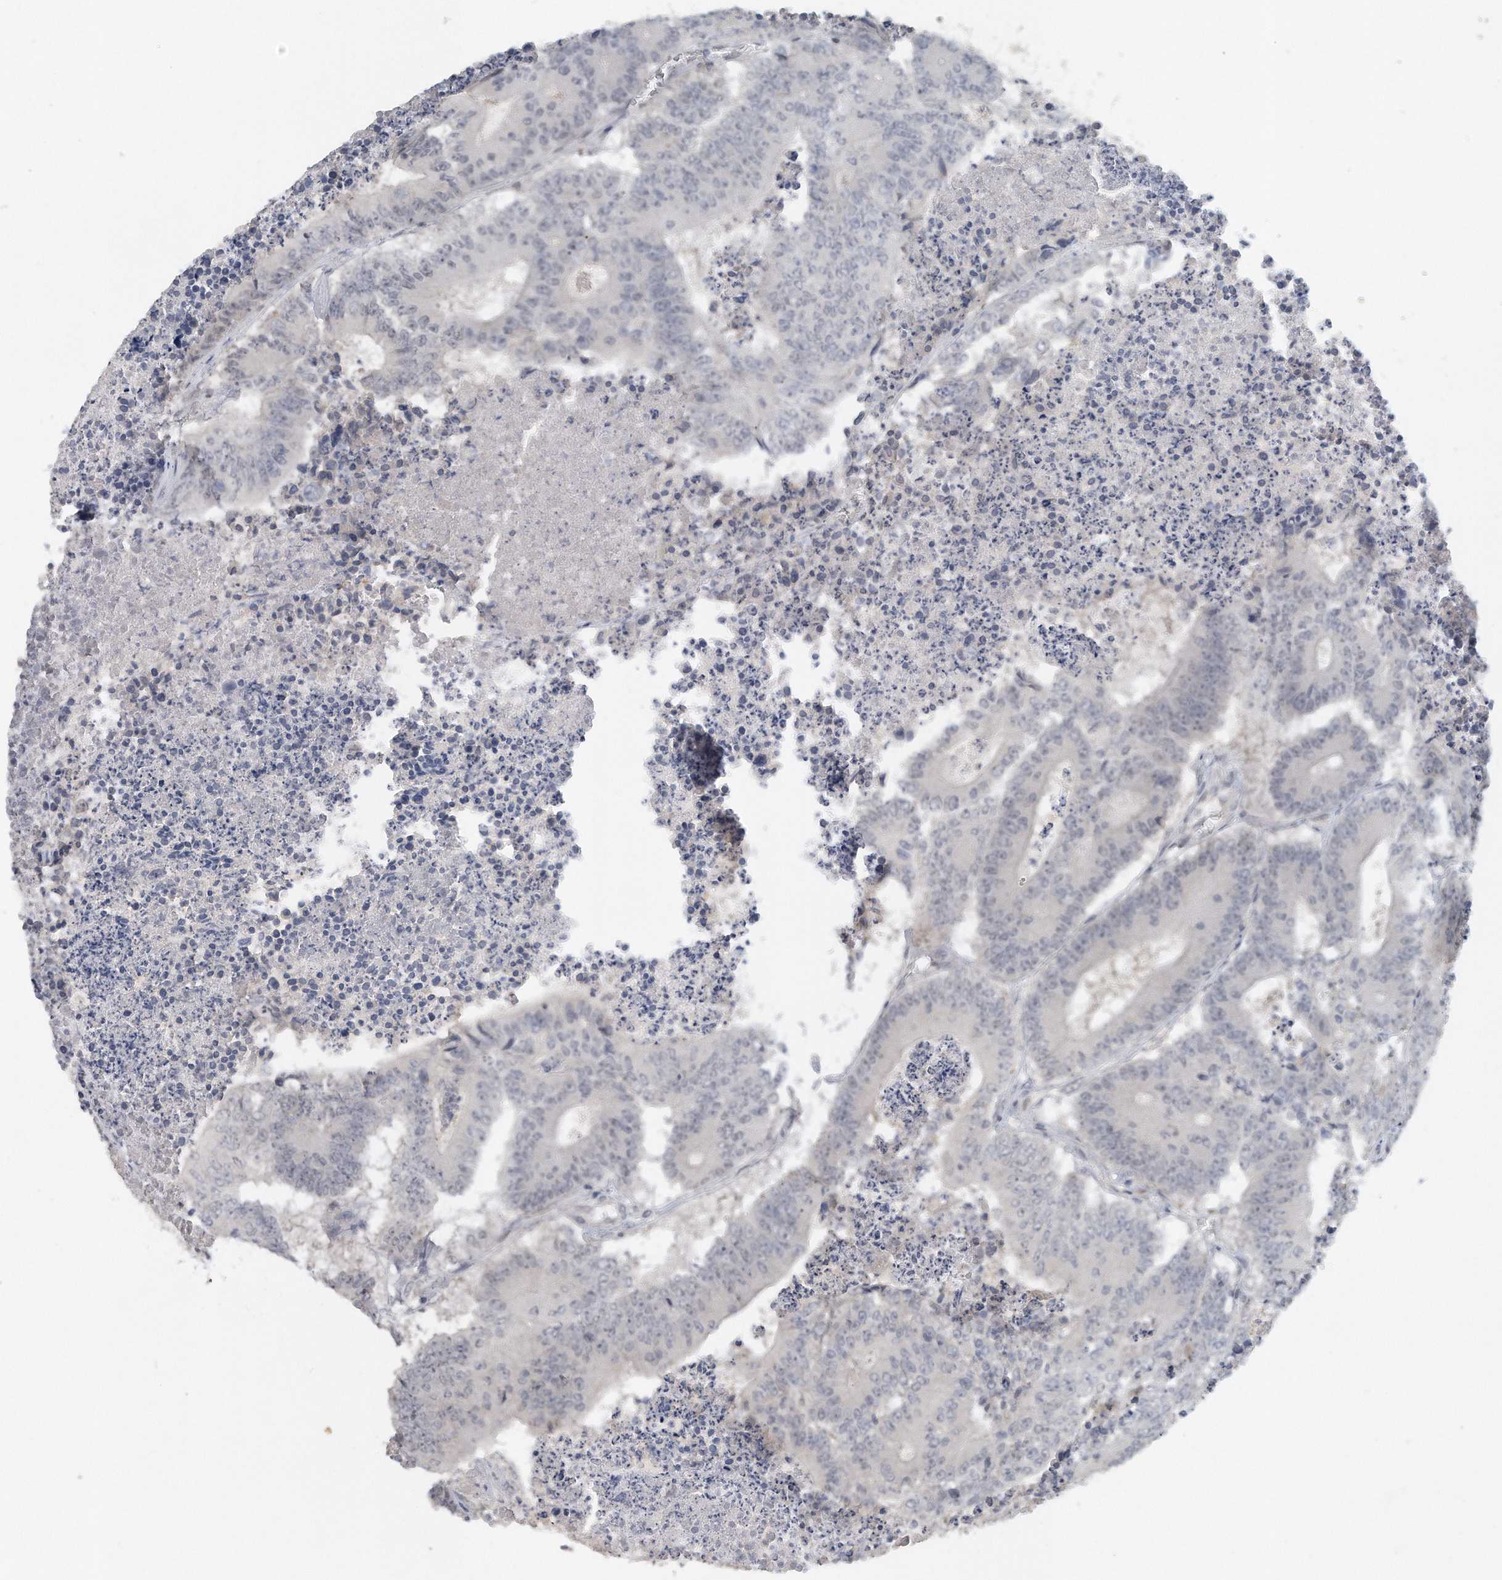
{"staining": {"intensity": "negative", "quantity": "none", "location": "none"}, "tissue": "colorectal cancer", "cell_type": "Tumor cells", "image_type": "cancer", "snomed": [{"axis": "morphology", "description": "Adenocarcinoma, NOS"}, {"axis": "topography", "description": "Colon"}], "caption": "The immunohistochemistry photomicrograph has no significant positivity in tumor cells of colorectal cancer (adenocarcinoma) tissue.", "gene": "DDX43", "patient": {"sex": "male", "age": 87}}